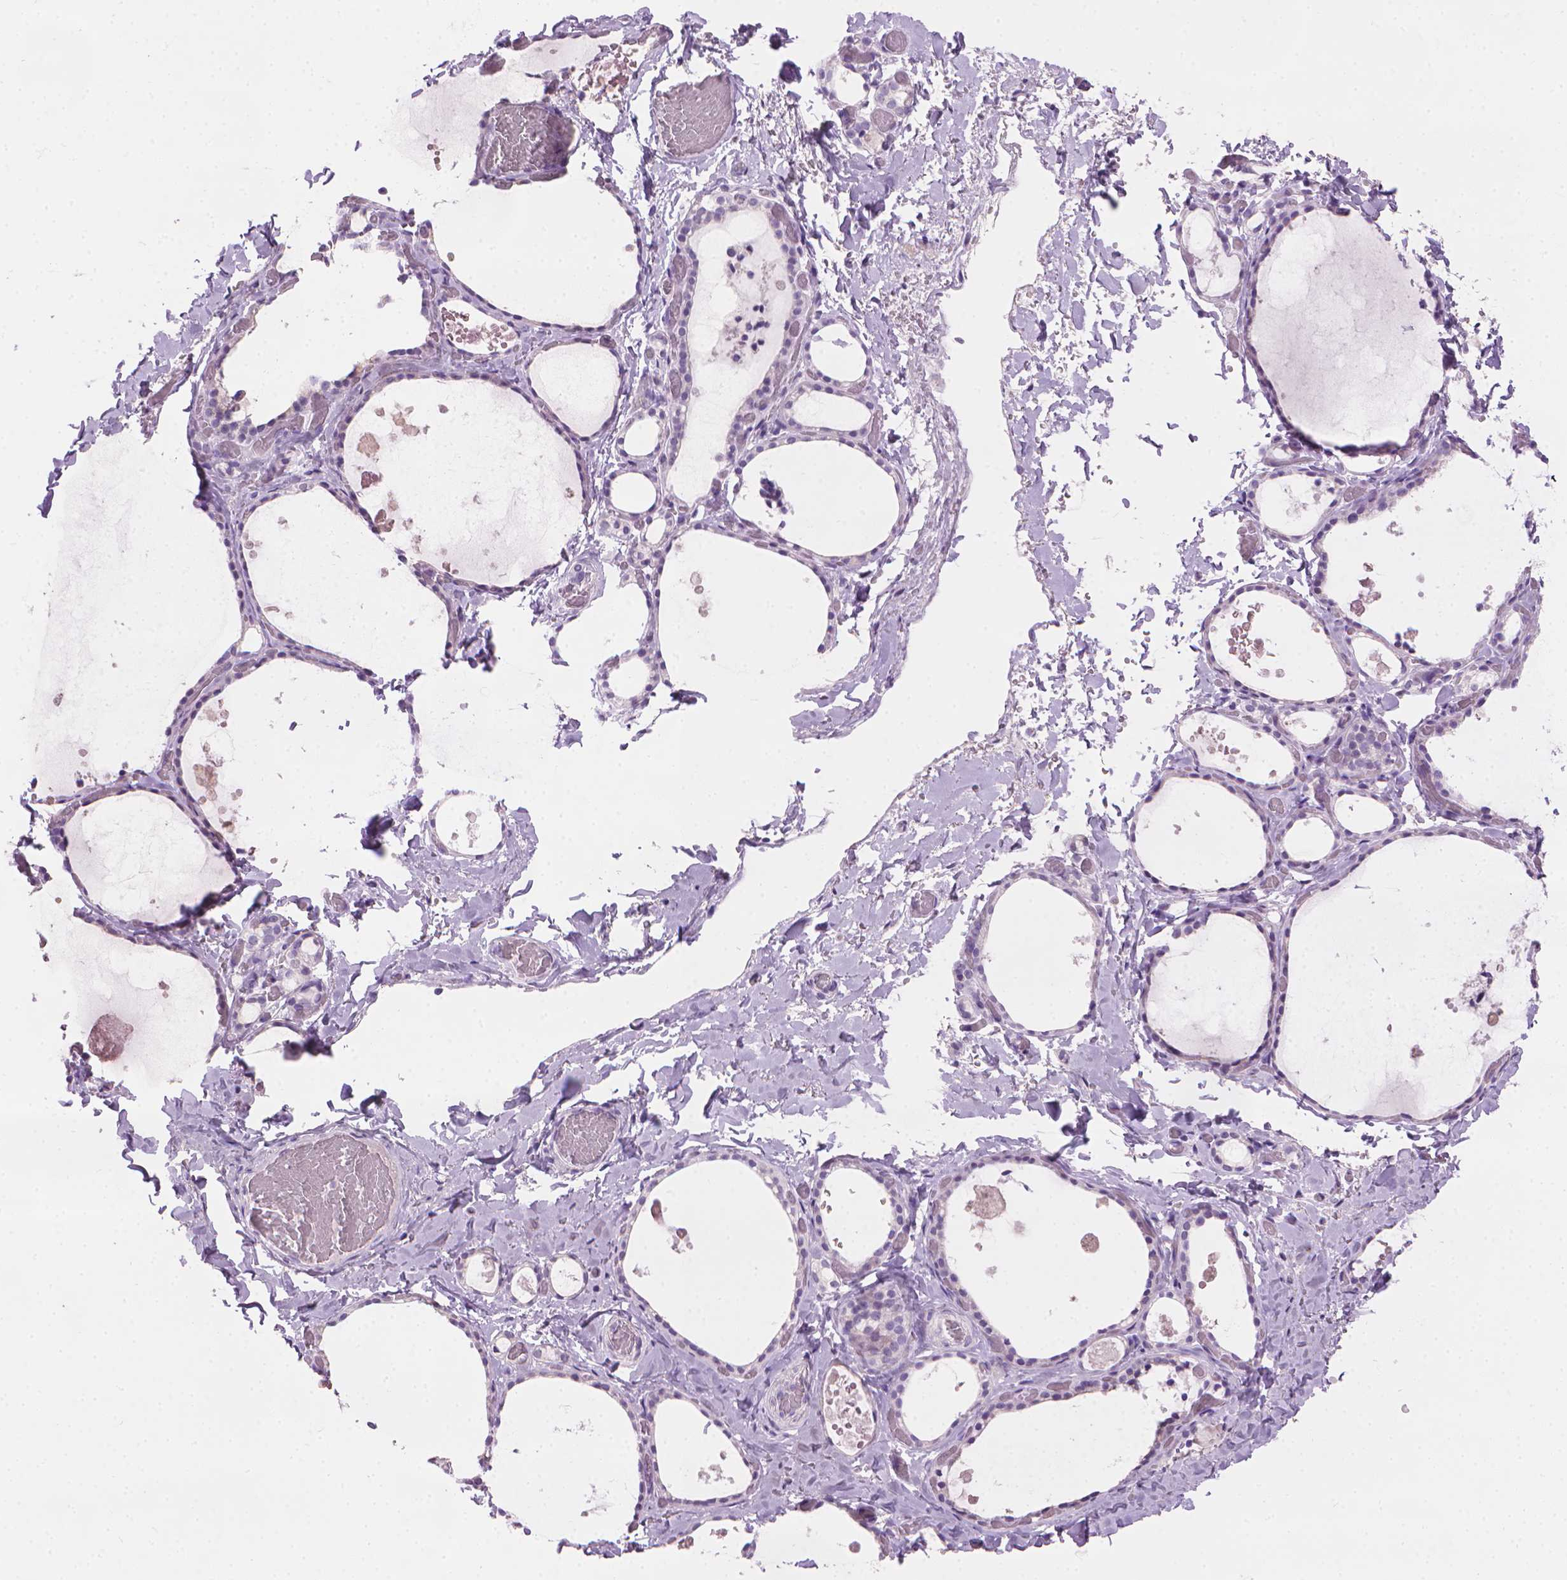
{"staining": {"intensity": "negative", "quantity": "none", "location": "none"}, "tissue": "thyroid gland", "cell_type": "Glandular cells", "image_type": "normal", "snomed": [{"axis": "morphology", "description": "Normal tissue, NOS"}, {"axis": "topography", "description": "Thyroid gland"}], "caption": "Benign thyroid gland was stained to show a protein in brown. There is no significant positivity in glandular cells.", "gene": "MLANA", "patient": {"sex": "female", "age": 56}}